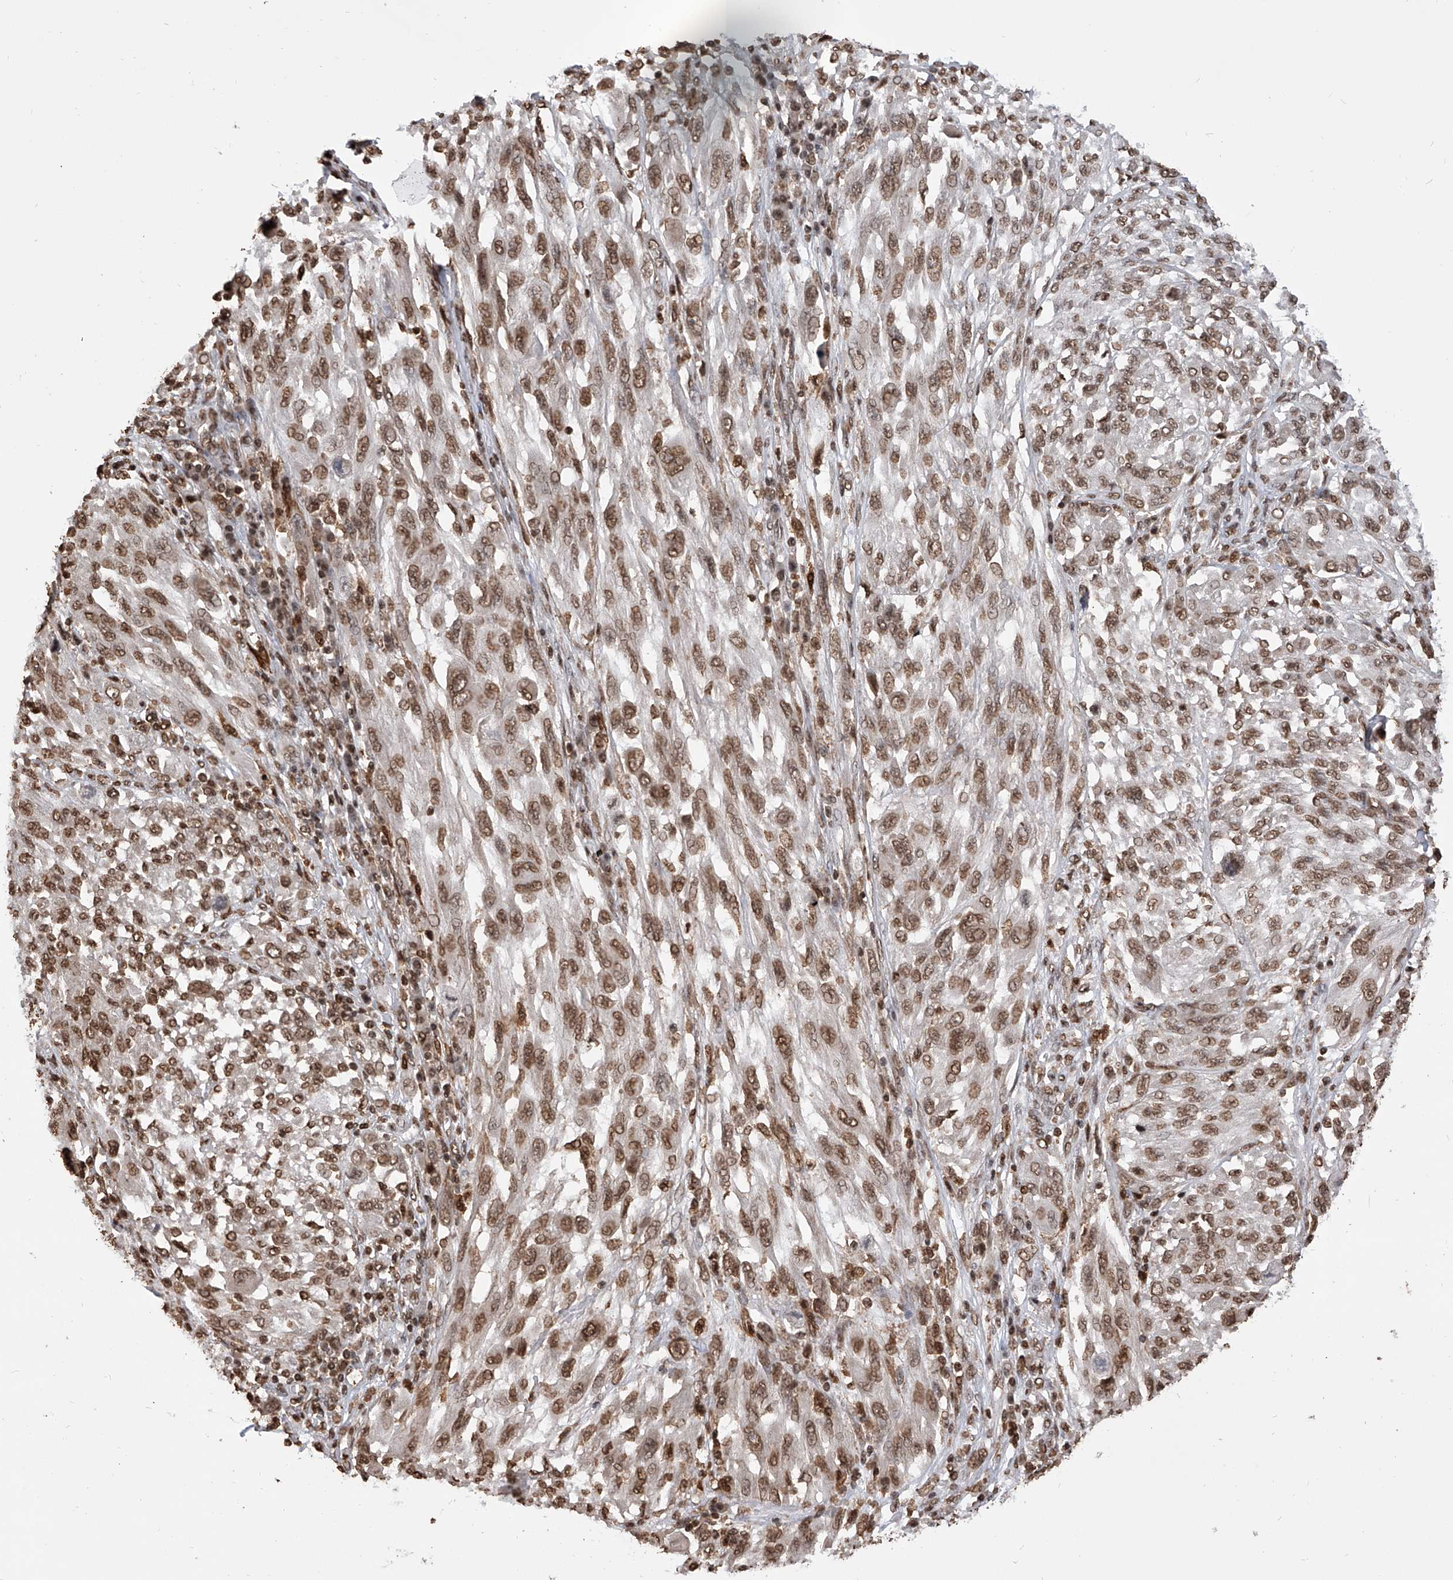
{"staining": {"intensity": "moderate", "quantity": ">75%", "location": "nuclear"}, "tissue": "melanoma", "cell_type": "Tumor cells", "image_type": "cancer", "snomed": [{"axis": "morphology", "description": "Malignant melanoma, NOS"}, {"axis": "topography", "description": "Skin"}], "caption": "Moderate nuclear positivity is present in approximately >75% of tumor cells in melanoma.", "gene": "CFAP410", "patient": {"sex": "female", "age": 91}}